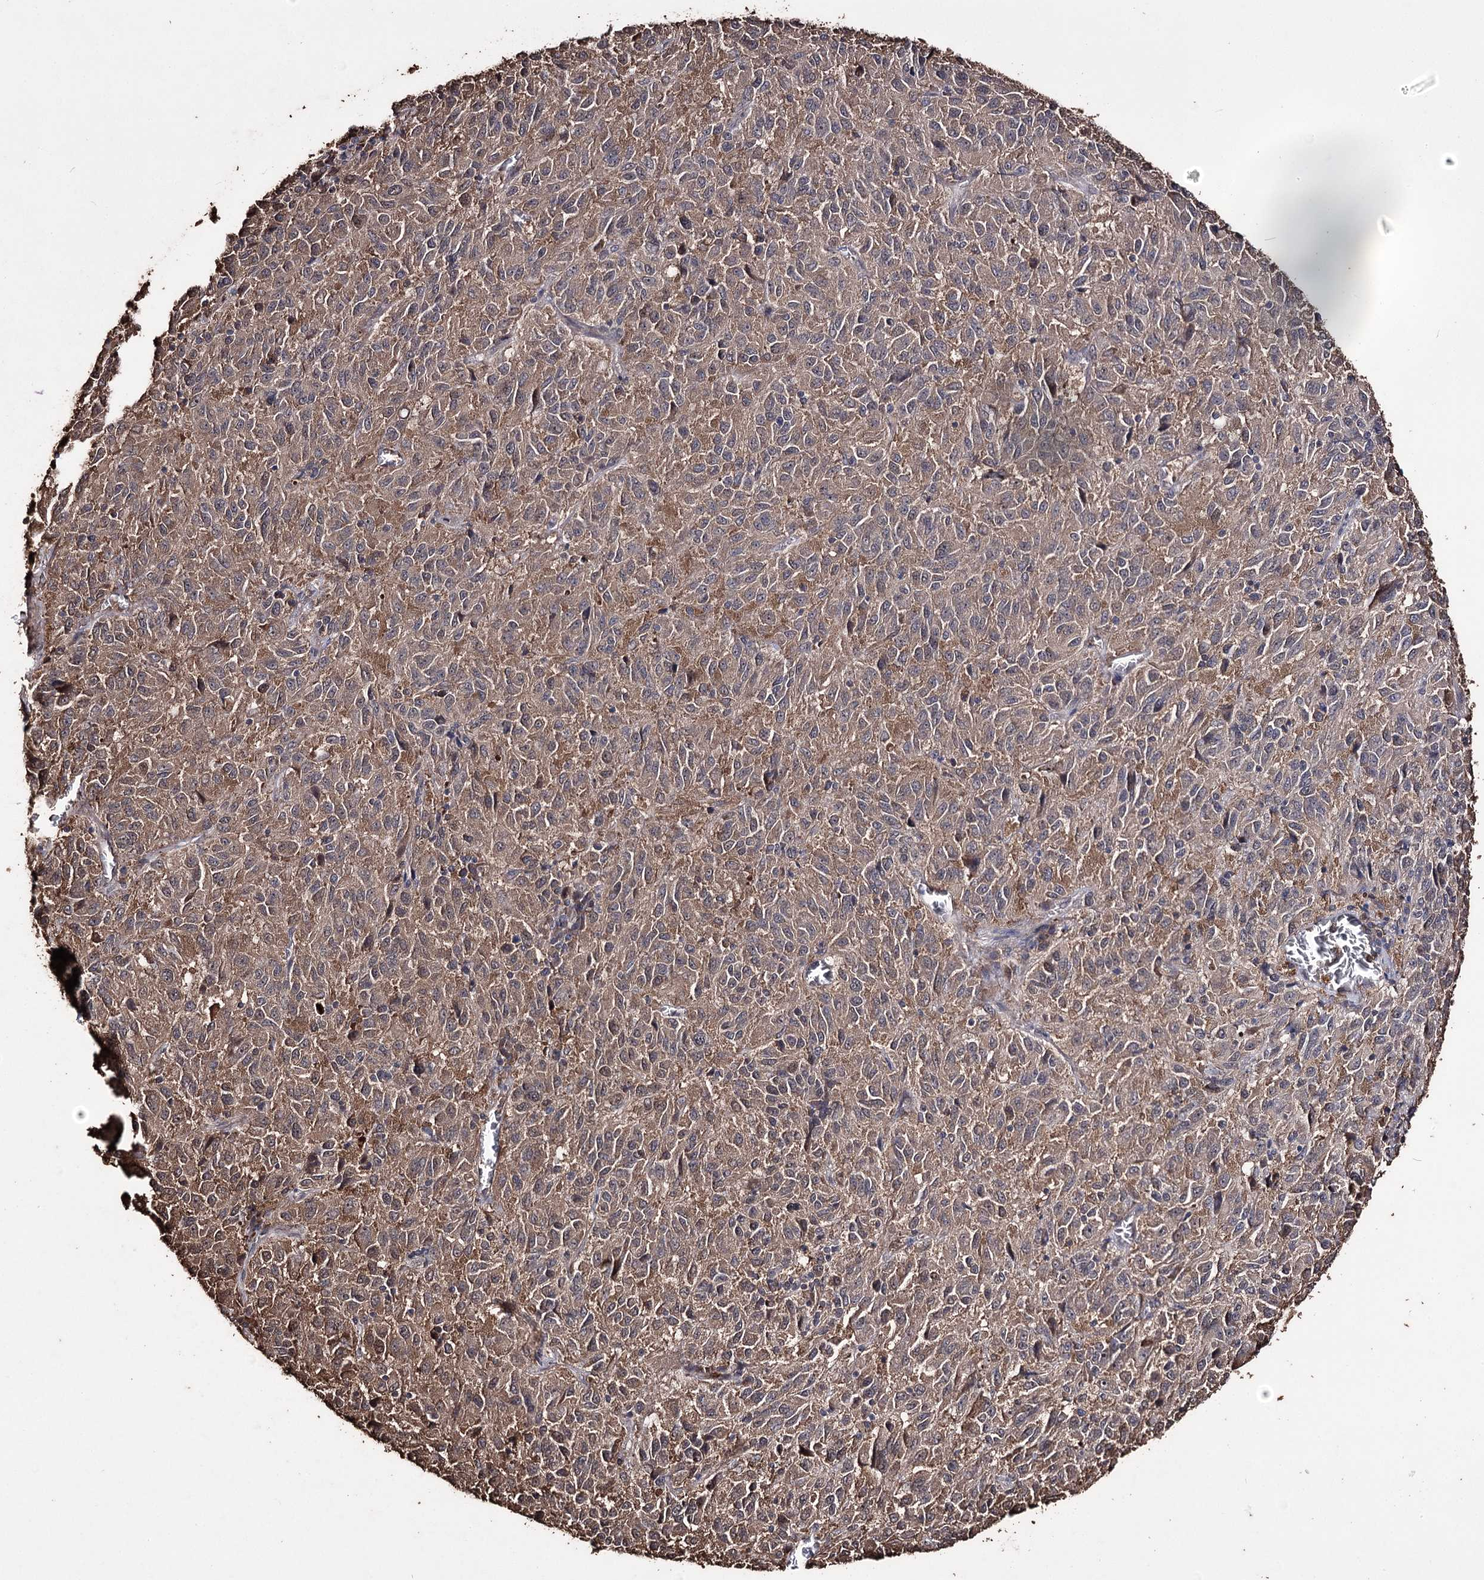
{"staining": {"intensity": "moderate", "quantity": ">75%", "location": "cytoplasmic/membranous"}, "tissue": "melanoma", "cell_type": "Tumor cells", "image_type": "cancer", "snomed": [{"axis": "morphology", "description": "Malignant melanoma, Metastatic site"}, {"axis": "topography", "description": "Lung"}], "caption": "The histopathology image shows staining of melanoma, revealing moderate cytoplasmic/membranous protein staining (brown color) within tumor cells. Nuclei are stained in blue.", "gene": "ZNF662", "patient": {"sex": "male", "age": 64}}